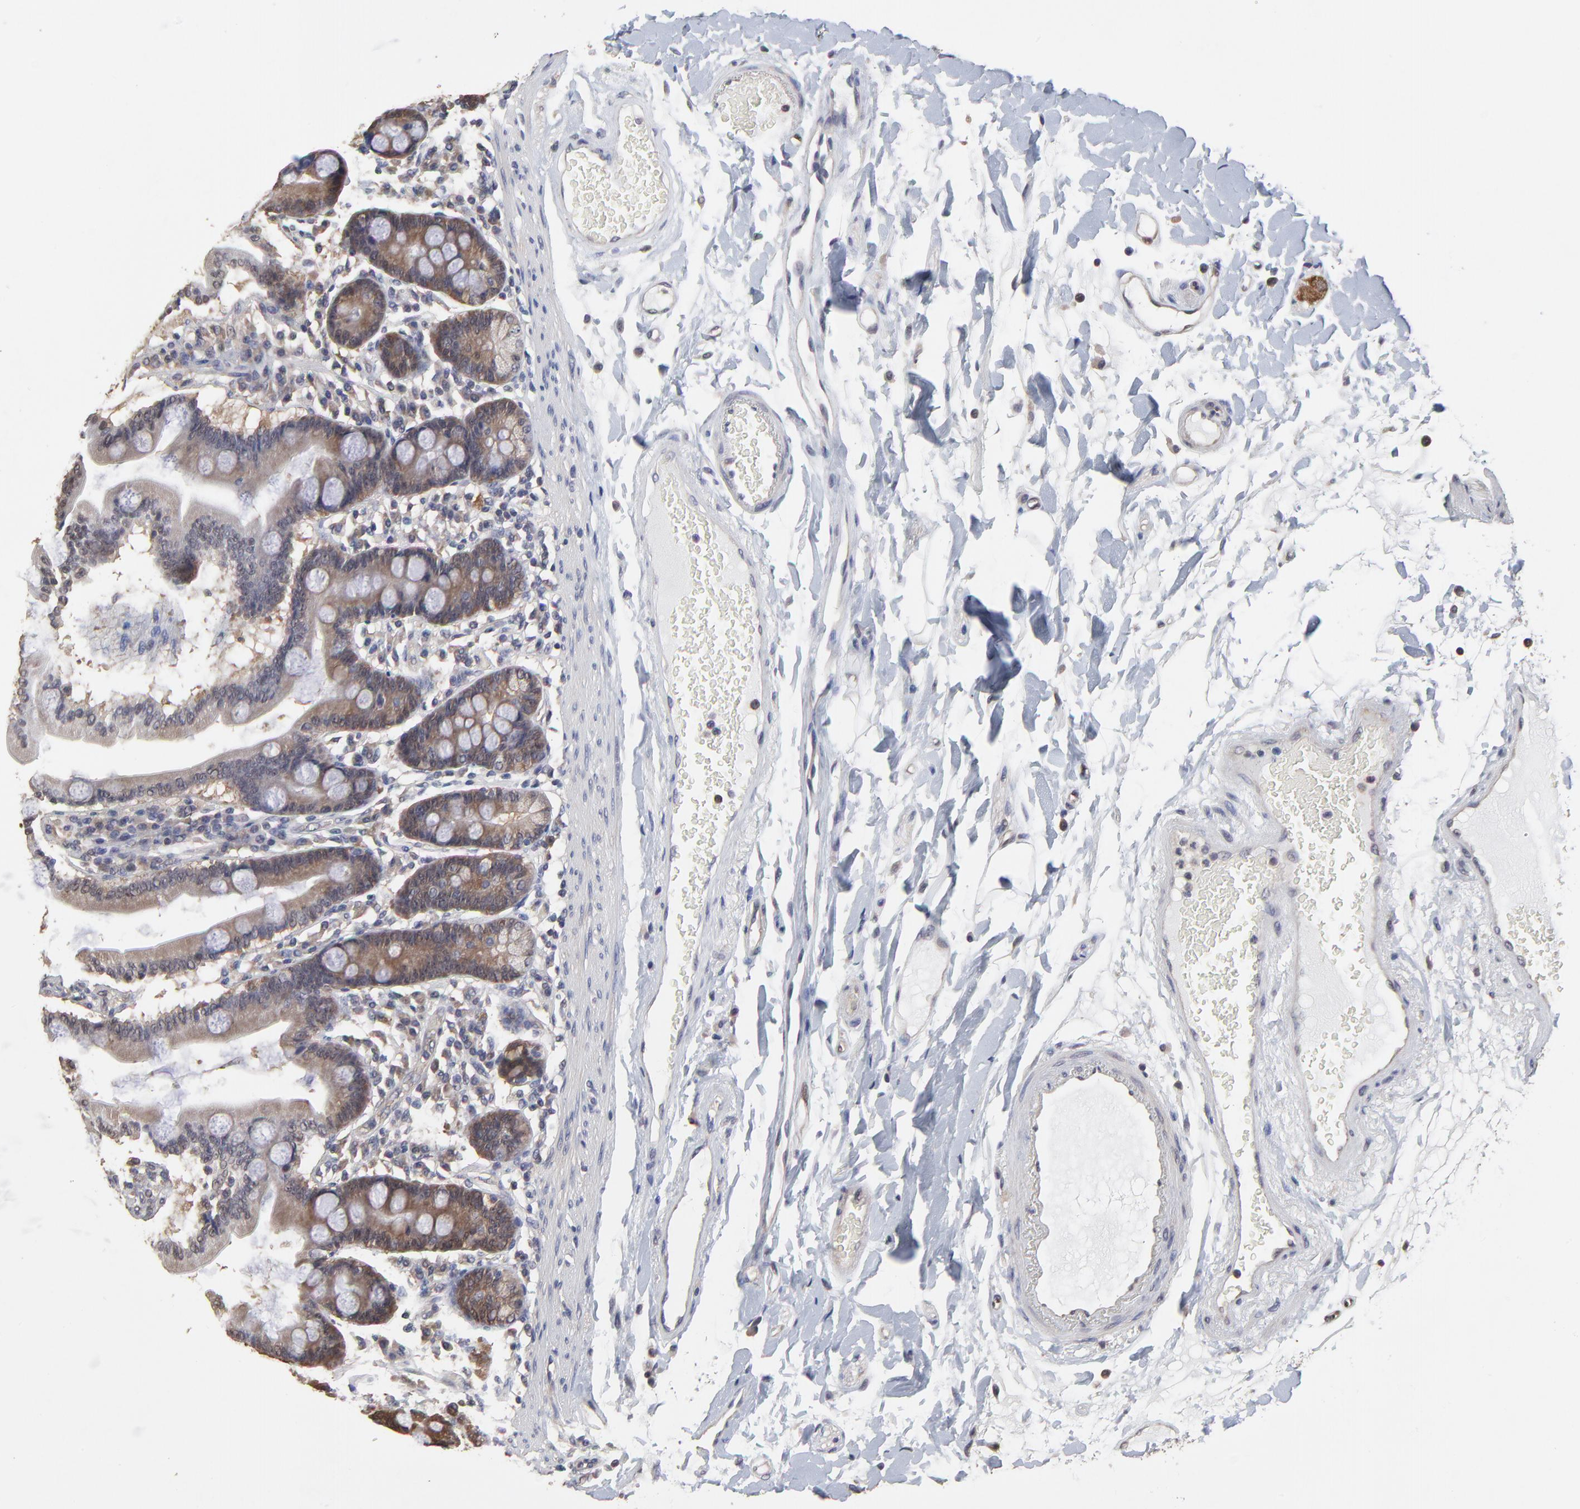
{"staining": {"intensity": "weak", "quantity": ">75%", "location": "cytoplasmic/membranous"}, "tissue": "duodenum", "cell_type": "Glandular cells", "image_type": "normal", "snomed": [{"axis": "morphology", "description": "Normal tissue, NOS"}, {"axis": "topography", "description": "Duodenum"}], "caption": "A brown stain highlights weak cytoplasmic/membranous staining of a protein in glandular cells of normal duodenum. Nuclei are stained in blue.", "gene": "CCT2", "patient": {"sex": "female", "age": 64}}